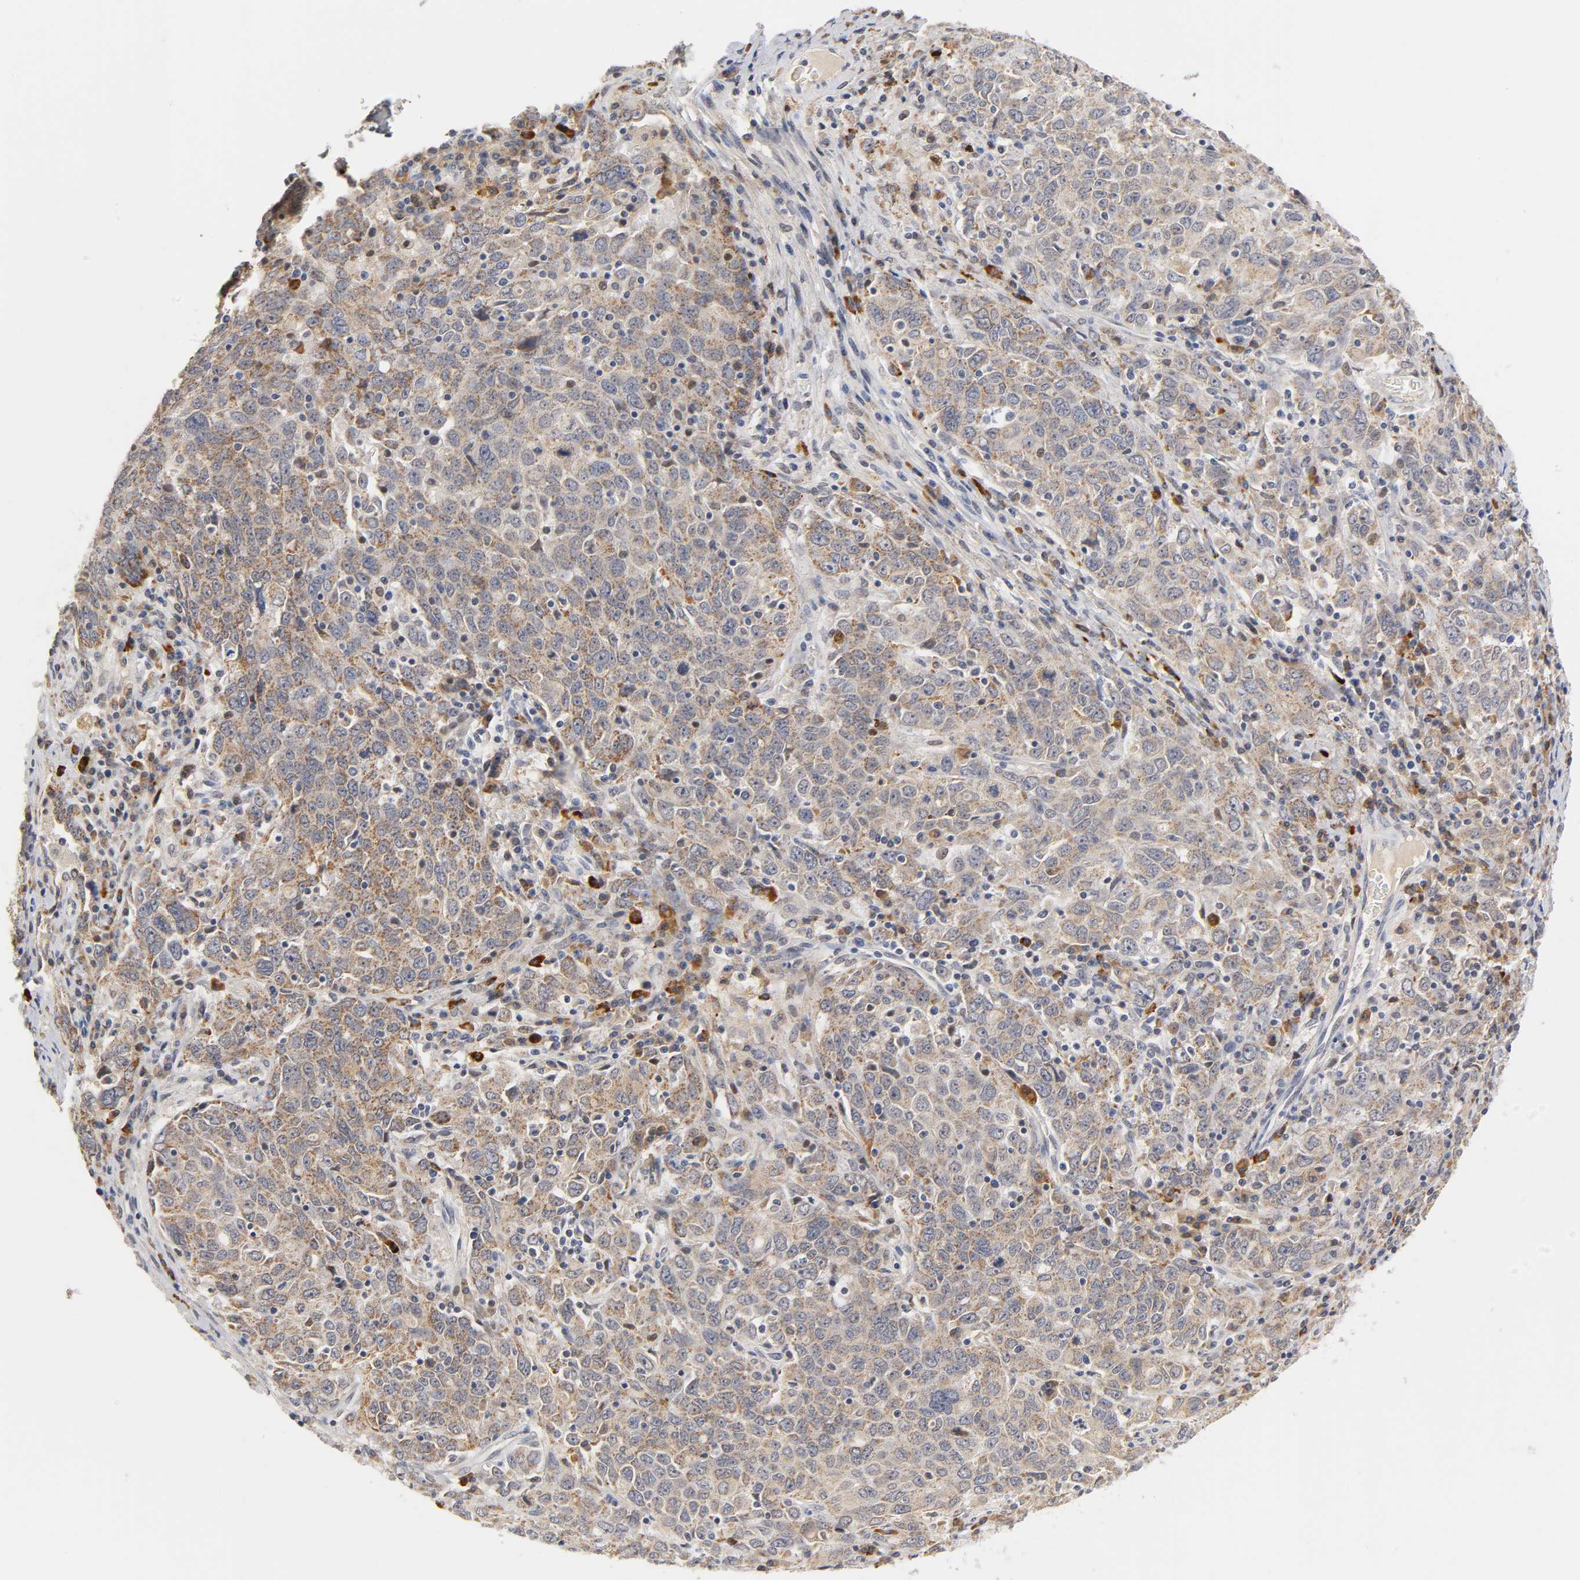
{"staining": {"intensity": "moderate", "quantity": ">75%", "location": "cytoplasmic/membranous"}, "tissue": "ovarian cancer", "cell_type": "Tumor cells", "image_type": "cancer", "snomed": [{"axis": "morphology", "description": "Carcinoma, endometroid"}, {"axis": "topography", "description": "Ovary"}], "caption": "Protein expression by immunohistochemistry (IHC) demonstrates moderate cytoplasmic/membranous staining in approximately >75% of tumor cells in ovarian cancer (endometroid carcinoma).", "gene": "GSTZ1", "patient": {"sex": "female", "age": 62}}